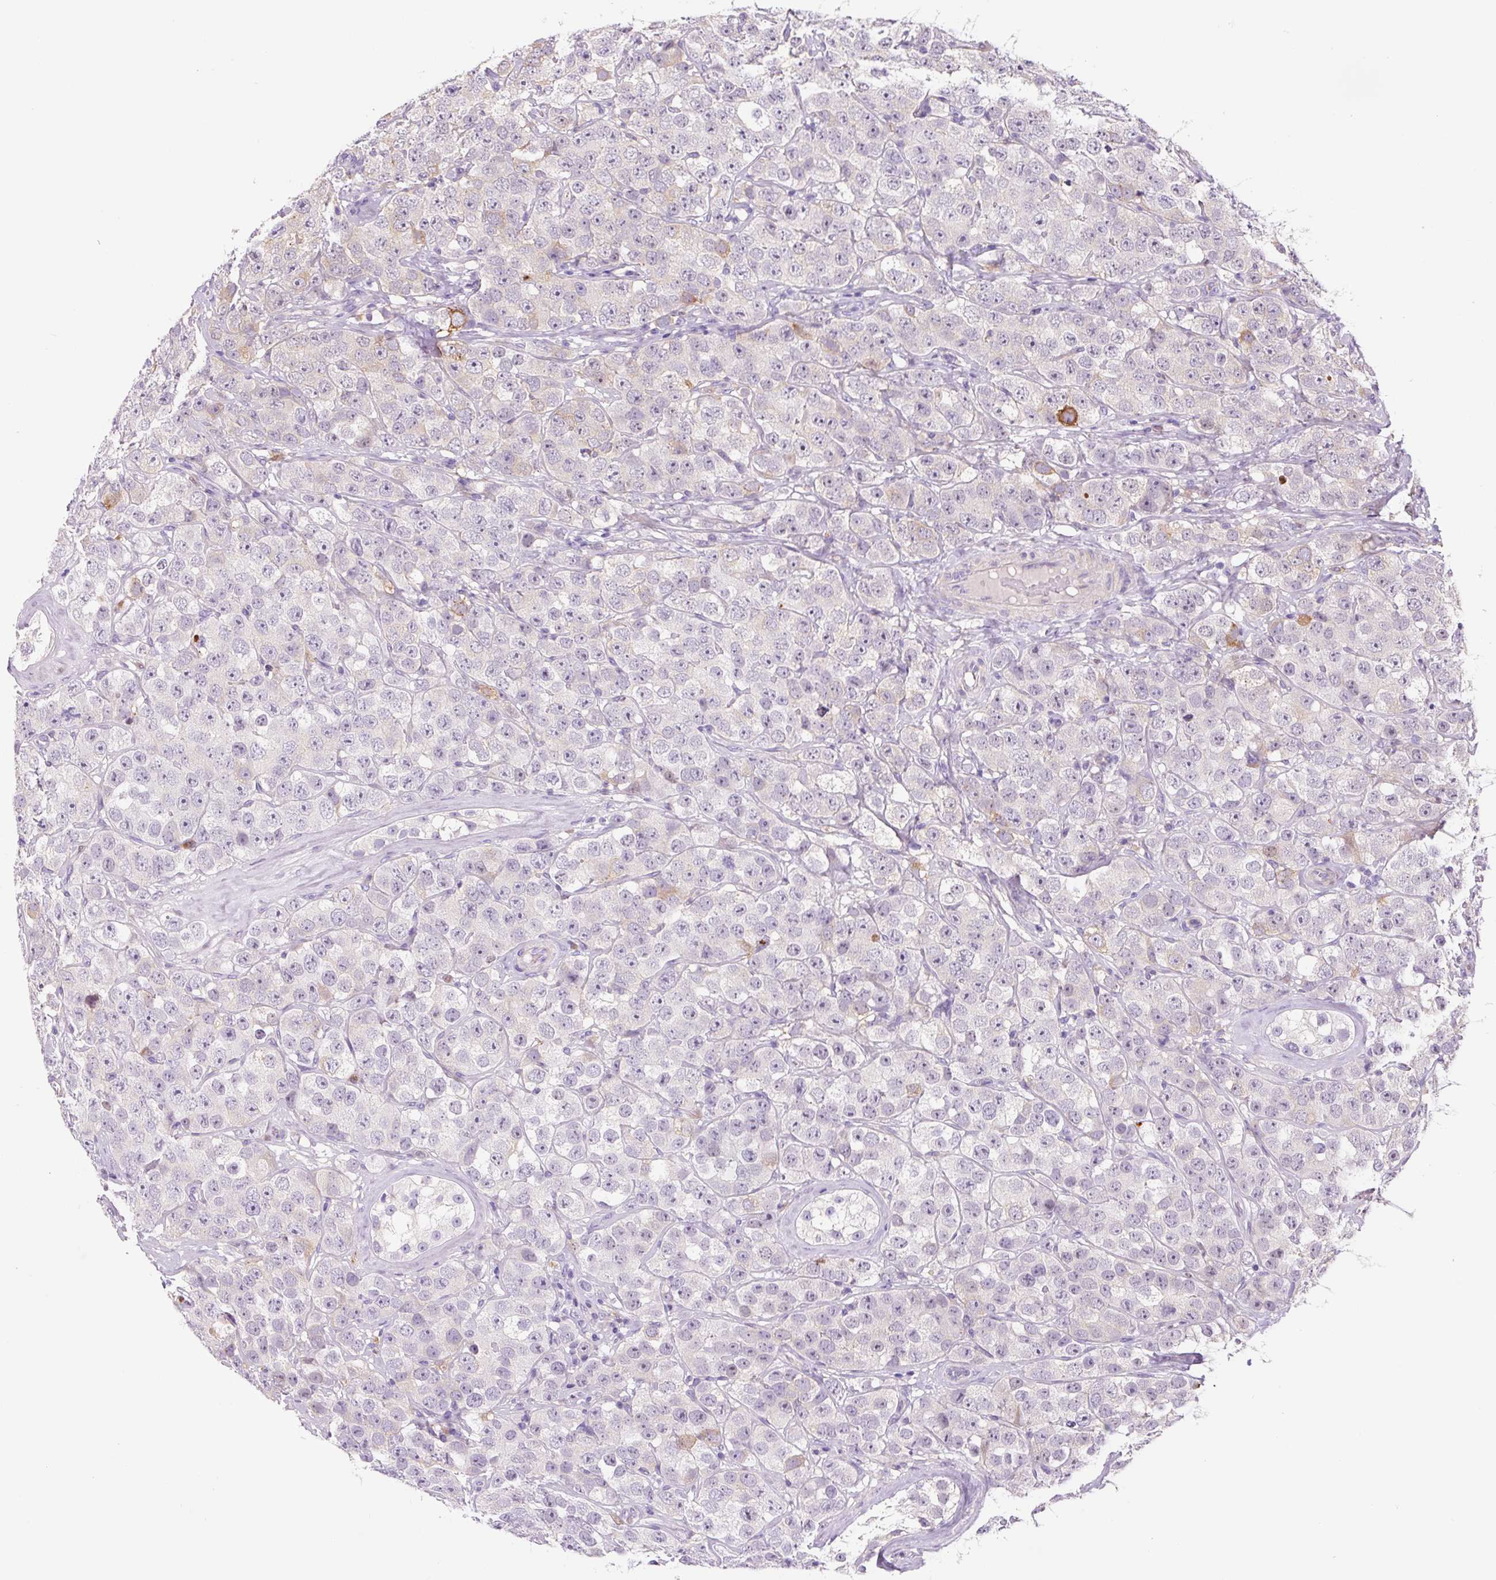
{"staining": {"intensity": "negative", "quantity": "none", "location": "none"}, "tissue": "testis cancer", "cell_type": "Tumor cells", "image_type": "cancer", "snomed": [{"axis": "morphology", "description": "Seminoma, NOS"}, {"axis": "topography", "description": "Testis"}], "caption": "IHC photomicrograph of human testis cancer (seminoma) stained for a protein (brown), which reveals no positivity in tumor cells. Brightfield microscopy of IHC stained with DAB (brown) and hematoxylin (blue), captured at high magnification.", "gene": "FUT10", "patient": {"sex": "male", "age": 28}}